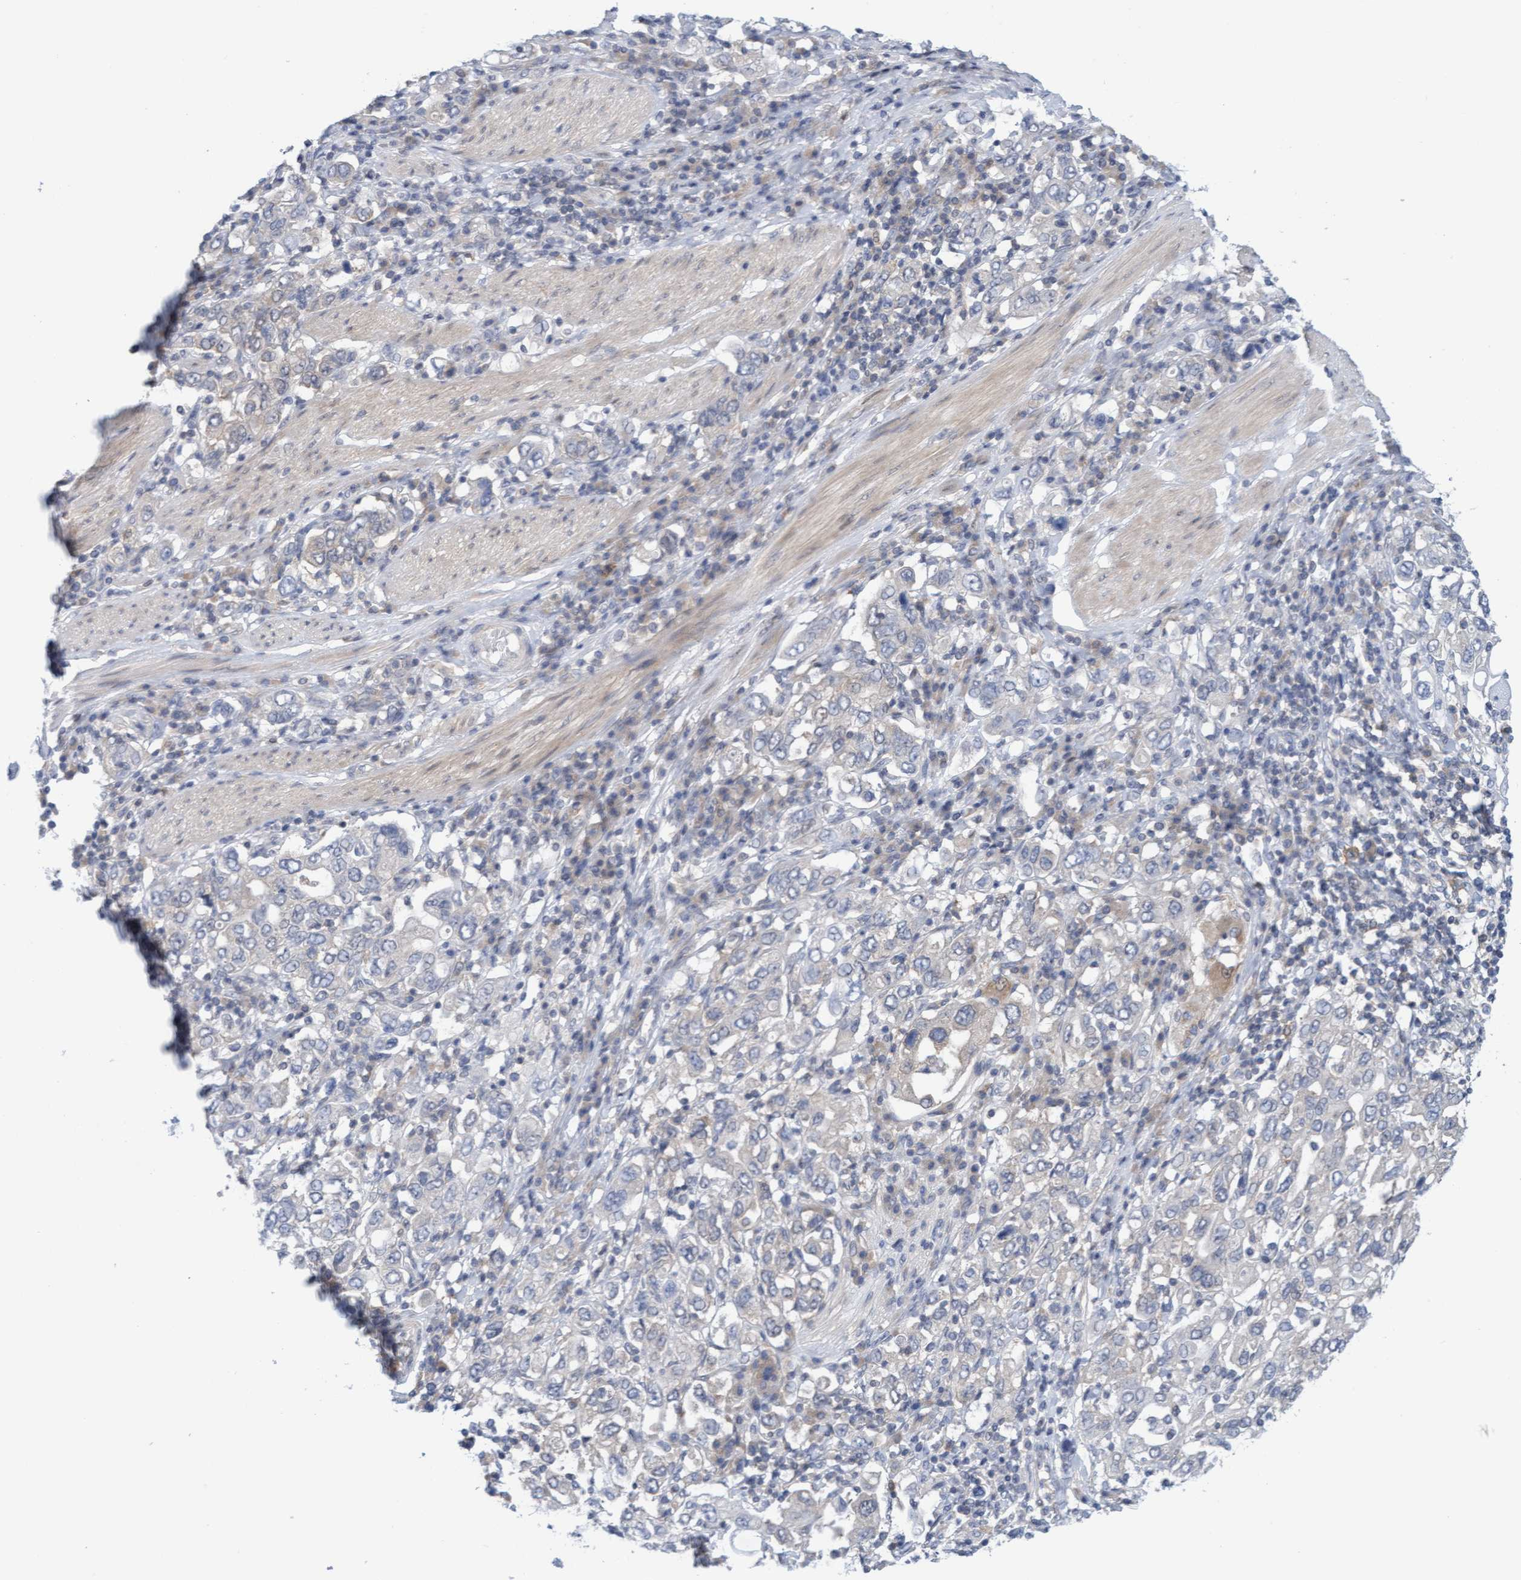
{"staining": {"intensity": "weak", "quantity": "25%-75%", "location": "cytoplasmic/membranous"}, "tissue": "stomach cancer", "cell_type": "Tumor cells", "image_type": "cancer", "snomed": [{"axis": "morphology", "description": "Adenocarcinoma, NOS"}, {"axis": "topography", "description": "Stomach, upper"}], "caption": "A micrograph of adenocarcinoma (stomach) stained for a protein shows weak cytoplasmic/membranous brown staining in tumor cells.", "gene": "AMZ2", "patient": {"sex": "male", "age": 62}}